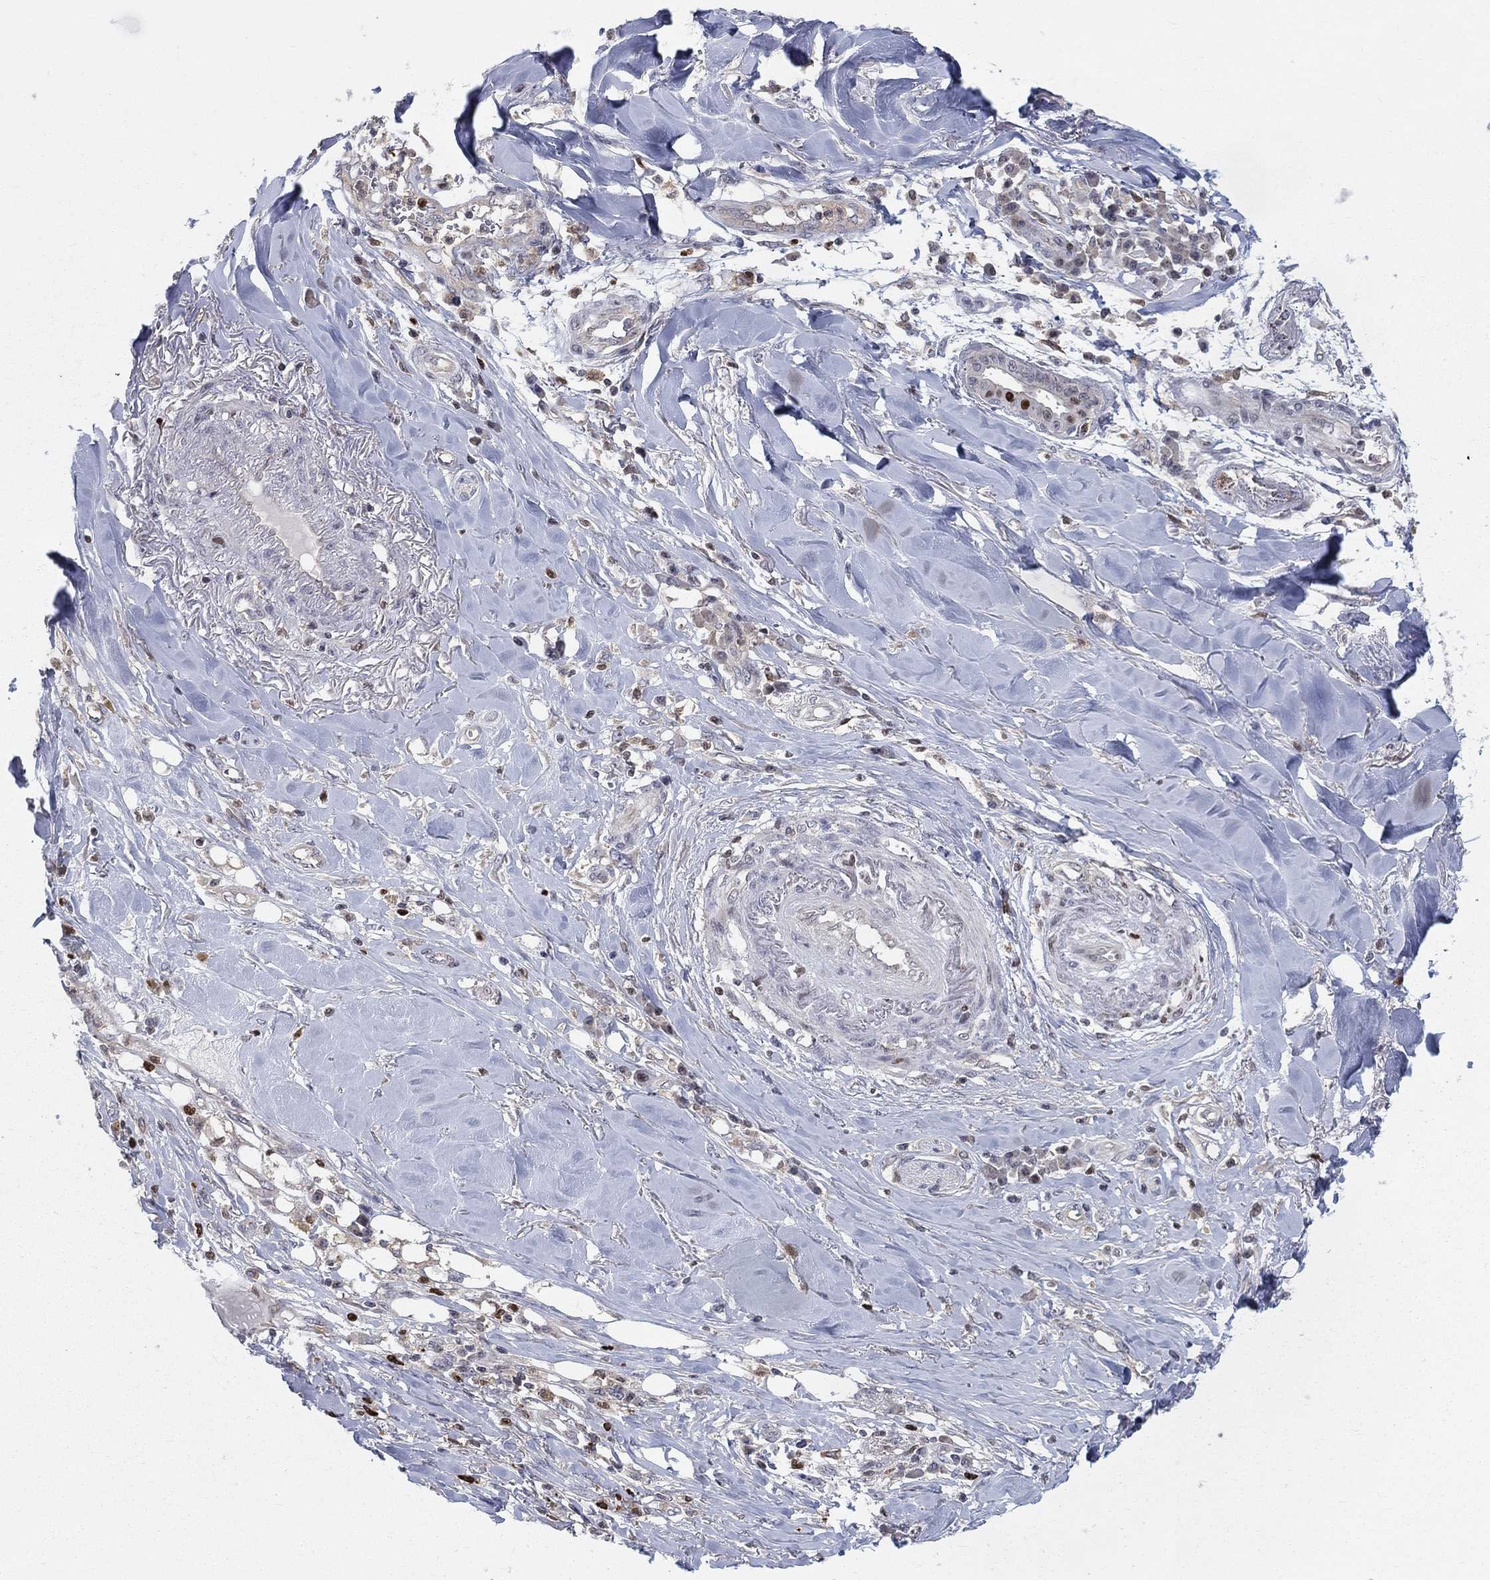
{"staining": {"intensity": "negative", "quantity": "none", "location": "none"}, "tissue": "skin cancer", "cell_type": "Tumor cells", "image_type": "cancer", "snomed": [{"axis": "morphology", "description": "Squamous cell carcinoma, NOS"}, {"axis": "topography", "description": "Skin"}], "caption": "High magnification brightfield microscopy of squamous cell carcinoma (skin) stained with DAB (brown) and counterstained with hematoxylin (blue): tumor cells show no significant staining. The staining was performed using DAB to visualize the protein expression in brown, while the nuclei were stained in blue with hematoxylin (Magnification: 20x).", "gene": "ZNHIT3", "patient": {"sex": "male", "age": 82}}